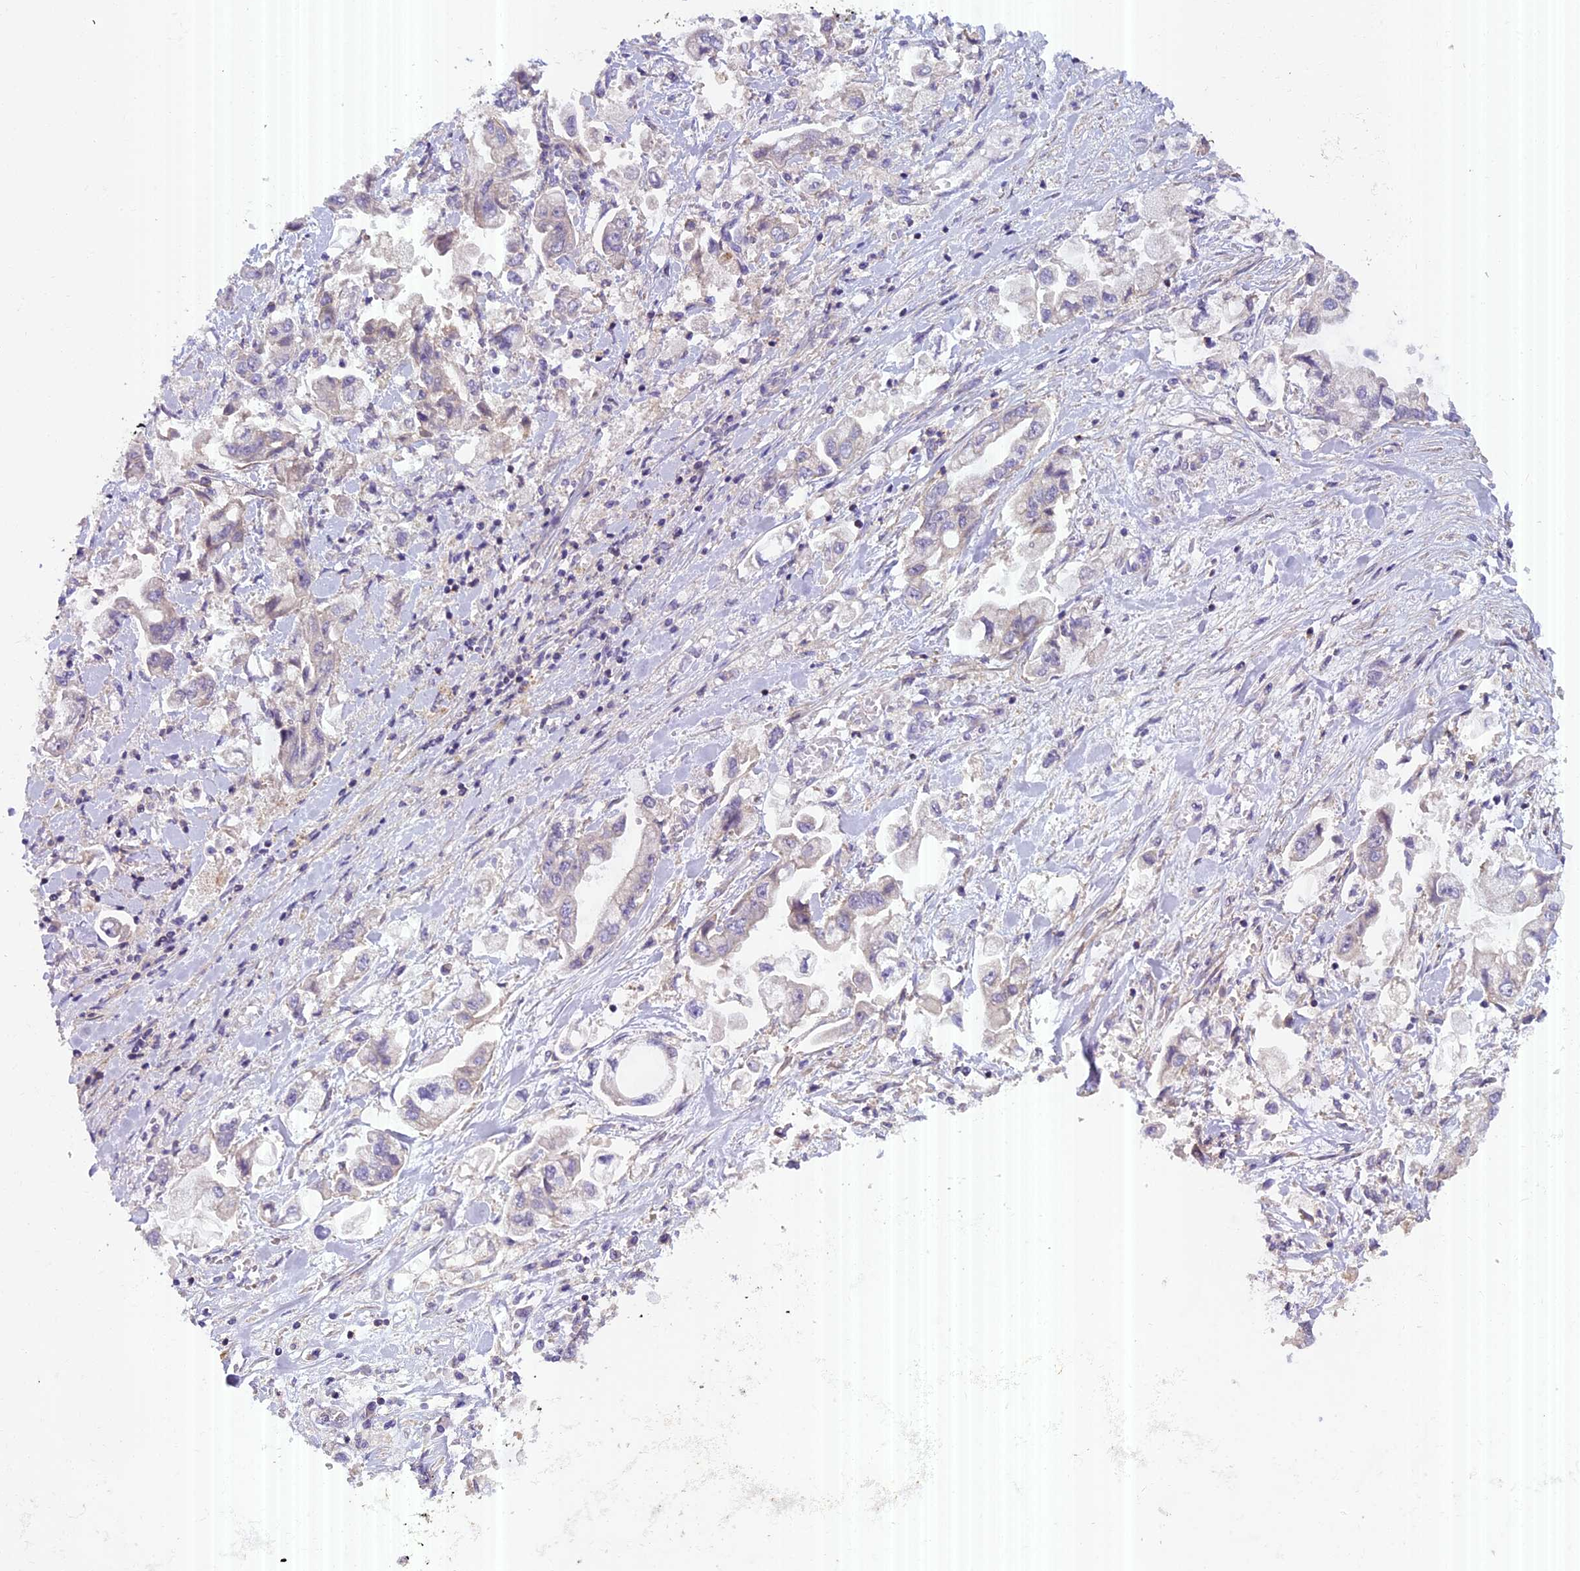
{"staining": {"intensity": "negative", "quantity": "none", "location": "none"}, "tissue": "stomach cancer", "cell_type": "Tumor cells", "image_type": "cancer", "snomed": [{"axis": "morphology", "description": "Adenocarcinoma, NOS"}, {"axis": "topography", "description": "Stomach"}], "caption": "Stomach cancer stained for a protein using IHC shows no positivity tumor cells.", "gene": "FAM98C", "patient": {"sex": "male", "age": 62}}